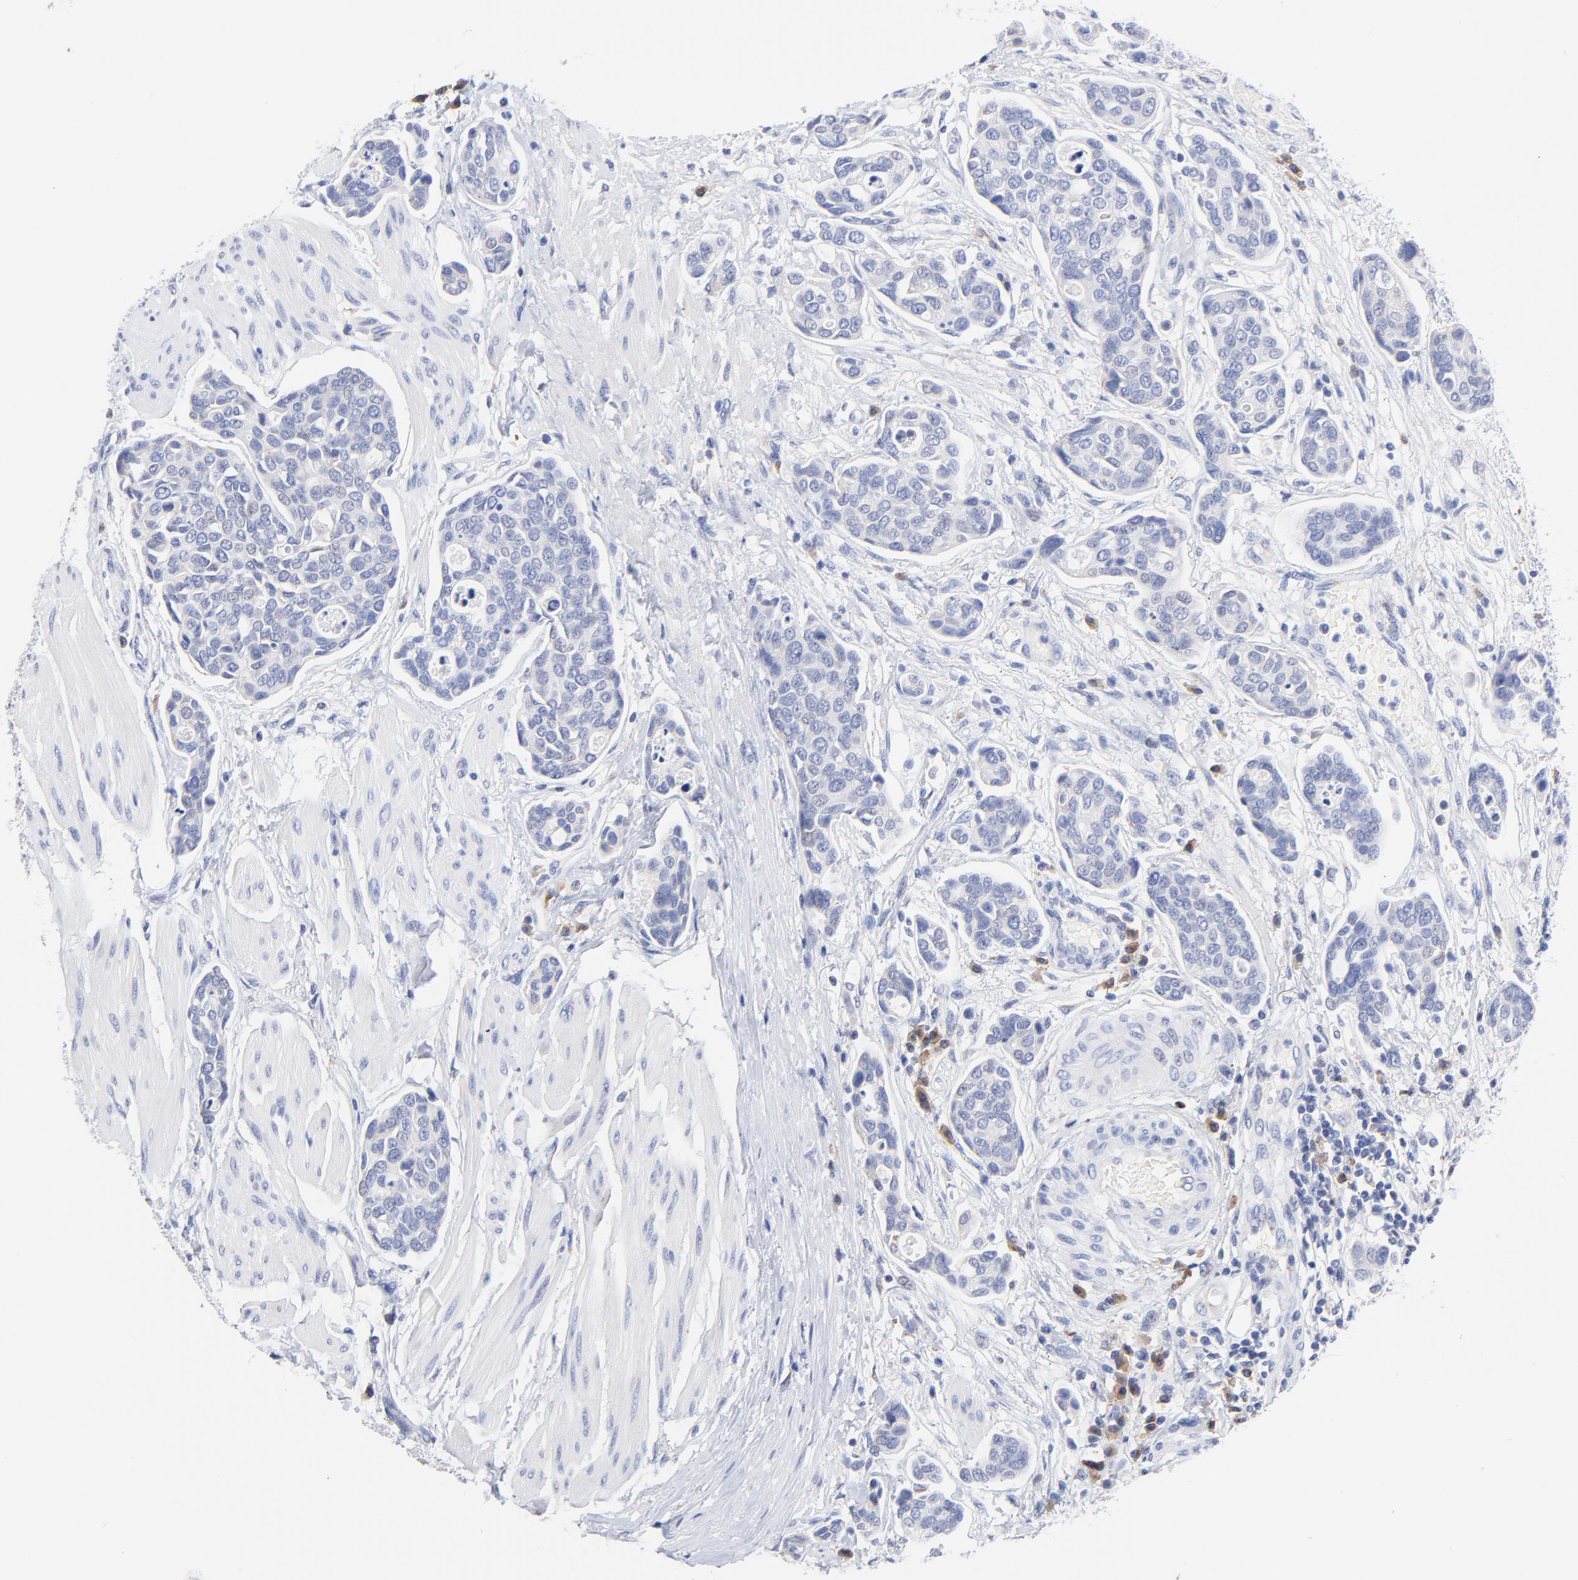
{"staining": {"intensity": "negative", "quantity": "none", "location": "none"}, "tissue": "urothelial cancer", "cell_type": "Tumor cells", "image_type": "cancer", "snomed": [{"axis": "morphology", "description": "Urothelial carcinoma, High grade"}, {"axis": "topography", "description": "Urinary bladder"}], "caption": "Urothelial cancer was stained to show a protein in brown. There is no significant positivity in tumor cells. (DAB (3,3'-diaminobenzidine) immunohistochemistry, high magnification).", "gene": "LAX1", "patient": {"sex": "male", "age": 78}}